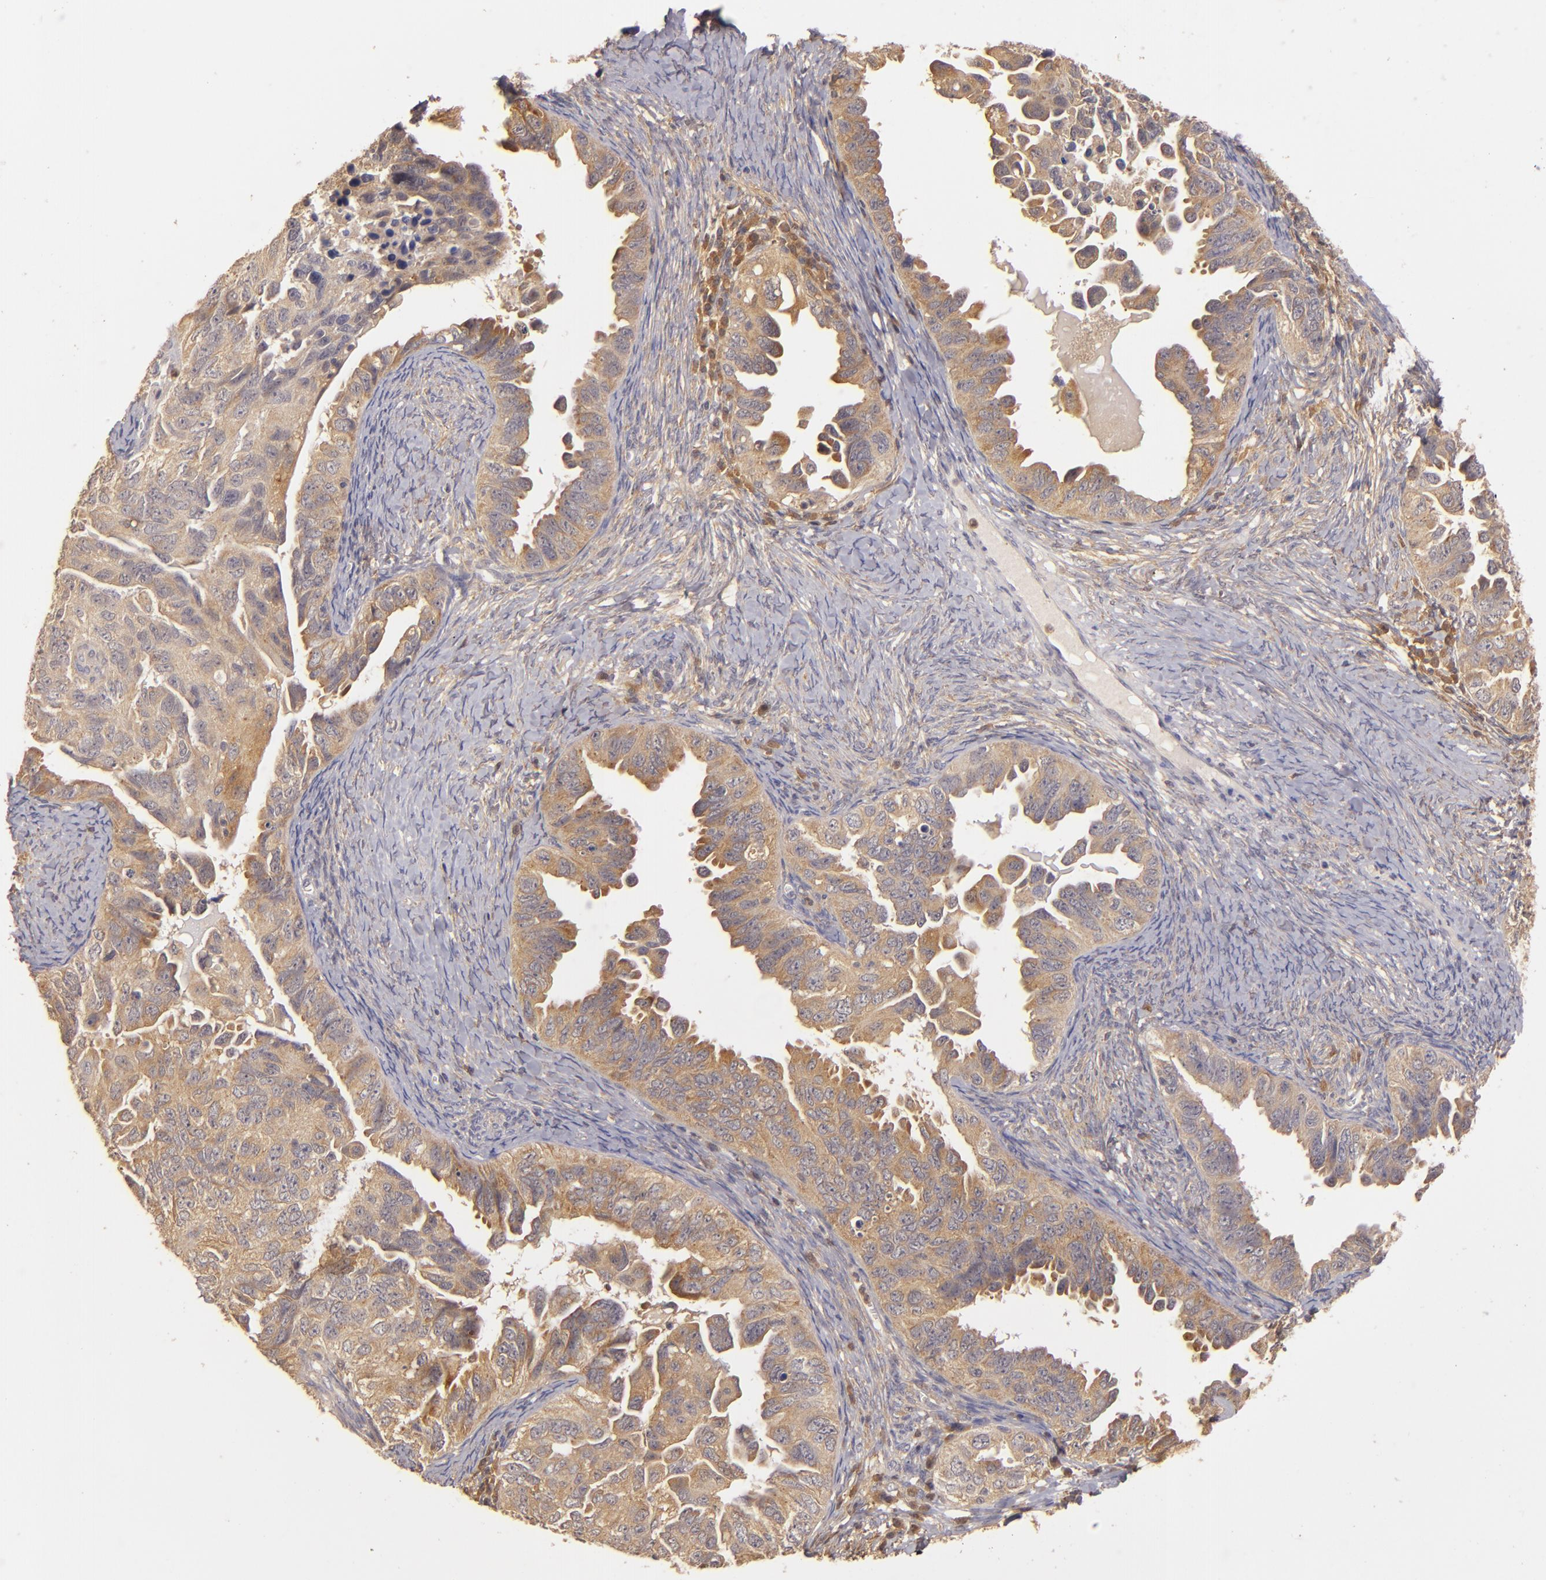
{"staining": {"intensity": "strong", "quantity": ">75%", "location": "cytoplasmic/membranous"}, "tissue": "ovarian cancer", "cell_type": "Tumor cells", "image_type": "cancer", "snomed": [{"axis": "morphology", "description": "Cystadenocarcinoma, serous, NOS"}, {"axis": "topography", "description": "Ovary"}], "caption": "Brown immunohistochemical staining in serous cystadenocarcinoma (ovarian) reveals strong cytoplasmic/membranous positivity in approximately >75% of tumor cells. (IHC, brightfield microscopy, high magnification).", "gene": "PRKCD", "patient": {"sex": "female", "age": 82}}